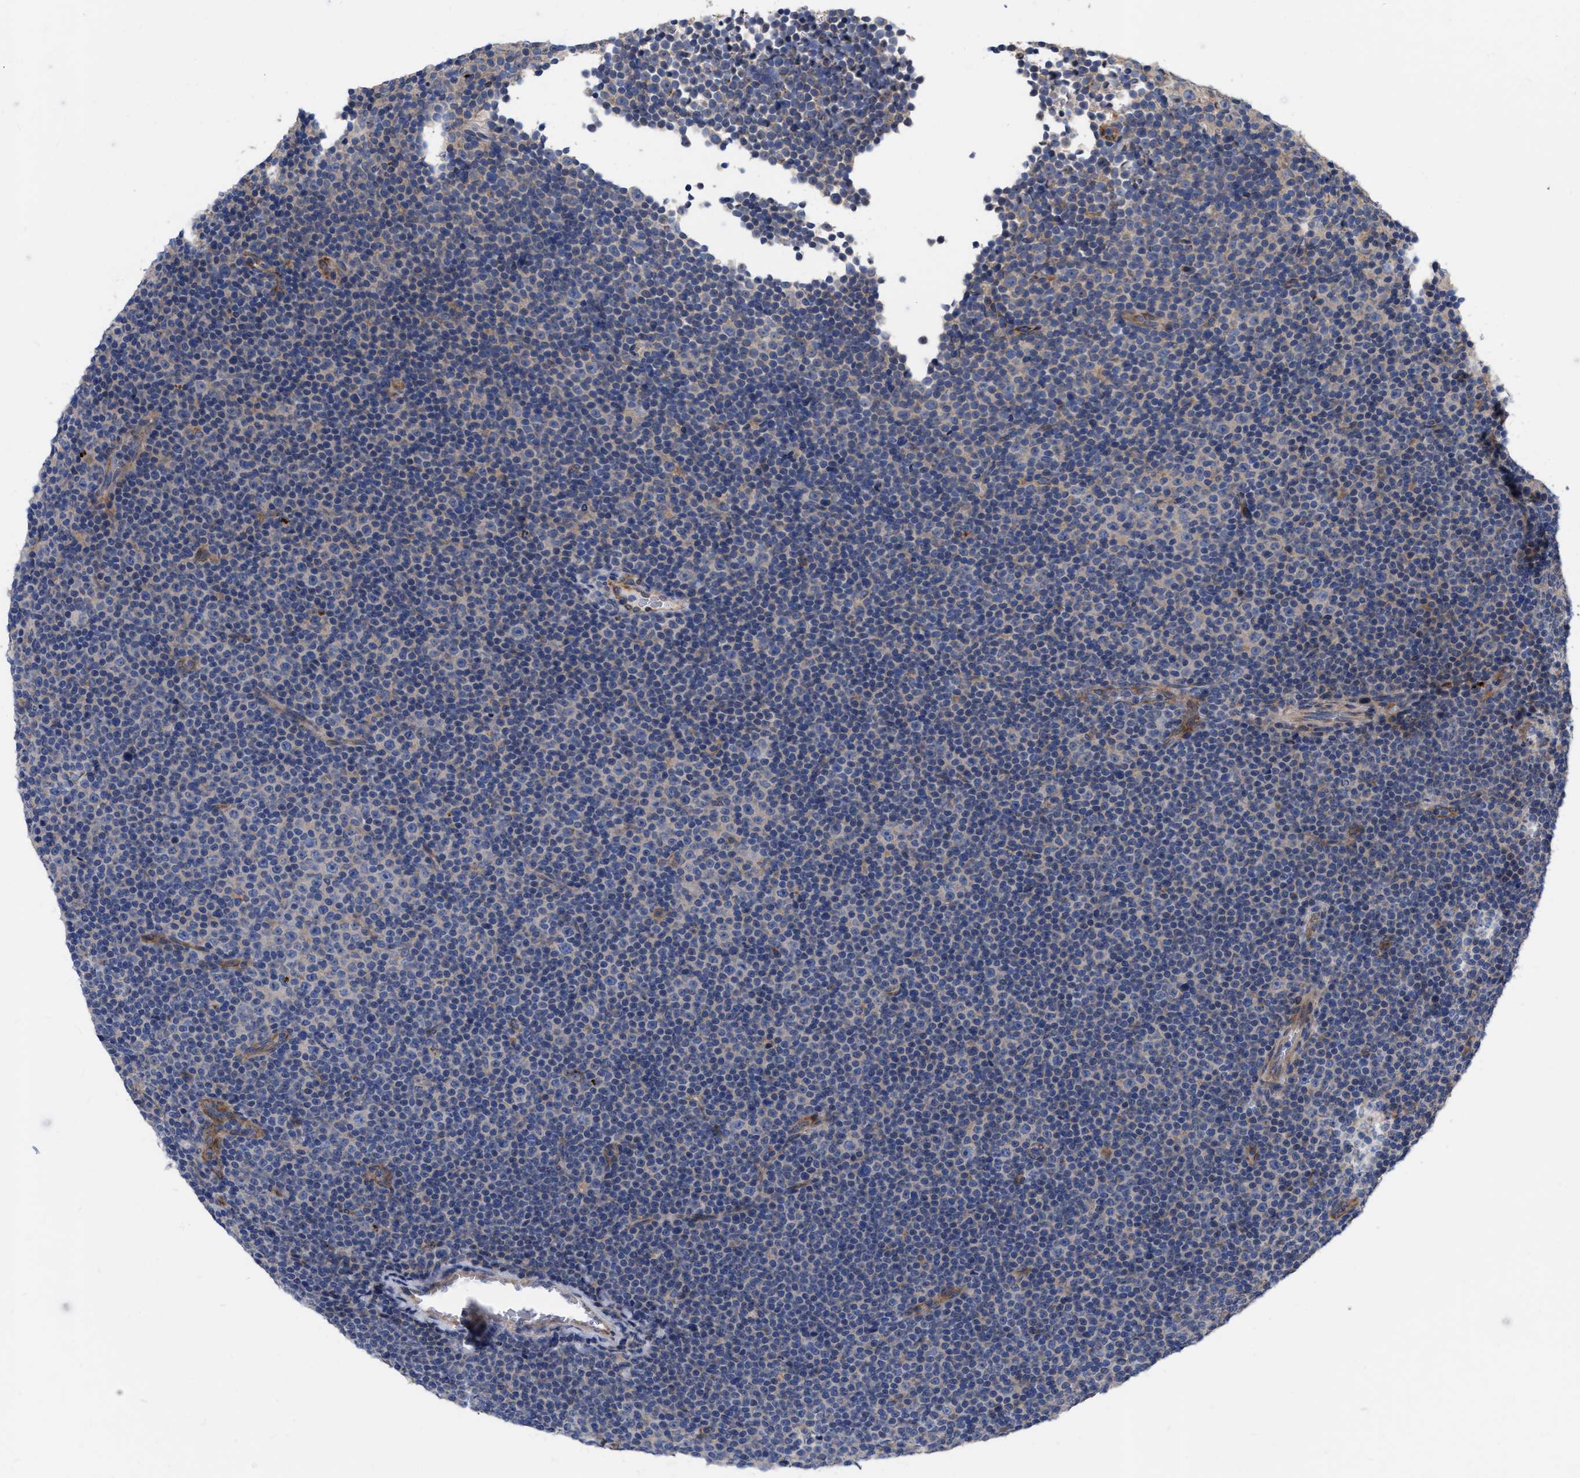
{"staining": {"intensity": "weak", "quantity": "<25%", "location": "cytoplasmic/membranous"}, "tissue": "lymphoma", "cell_type": "Tumor cells", "image_type": "cancer", "snomed": [{"axis": "morphology", "description": "Malignant lymphoma, non-Hodgkin's type, Low grade"}, {"axis": "topography", "description": "Lymph node"}], "caption": "The image exhibits no significant staining in tumor cells of malignant lymphoma, non-Hodgkin's type (low-grade).", "gene": "MLST8", "patient": {"sex": "female", "age": 67}}